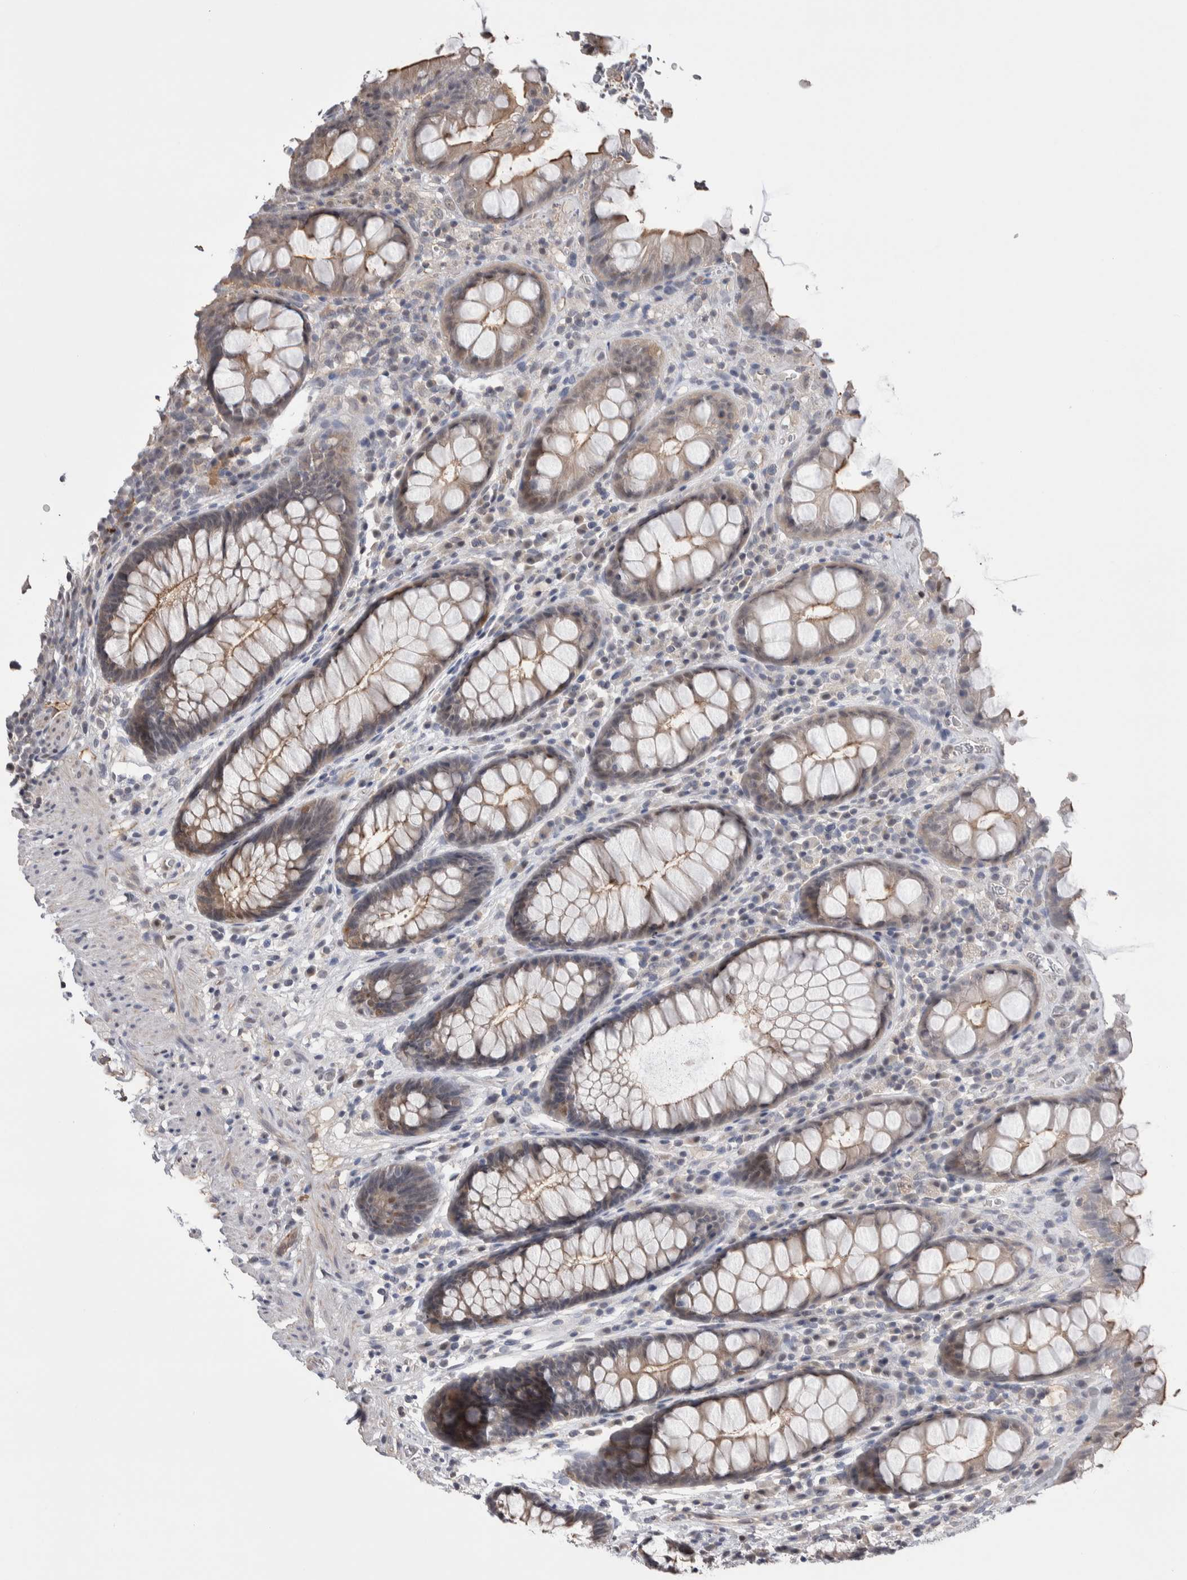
{"staining": {"intensity": "moderate", "quantity": "25%-75%", "location": "cytoplasmic/membranous"}, "tissue": "rectum", "cell_type": "Glandular cells", "image_type": "normal", "snomed": [{"axis": "morphology", "description": "Normal tissue, NOS"}, {"axis": "topography", "description": "Rectum"}], "caption": "Immunohistochemical staining of unremarkable rectum shows moderate cytoplasmic/membranous protein staining in approximately 25%-75% of glandular cells. (DAB IHC, brown staining for protein, blue staining for nuclei).", "gene": "ZBTB49", "patient": {"sex": "male", "age": 64}}